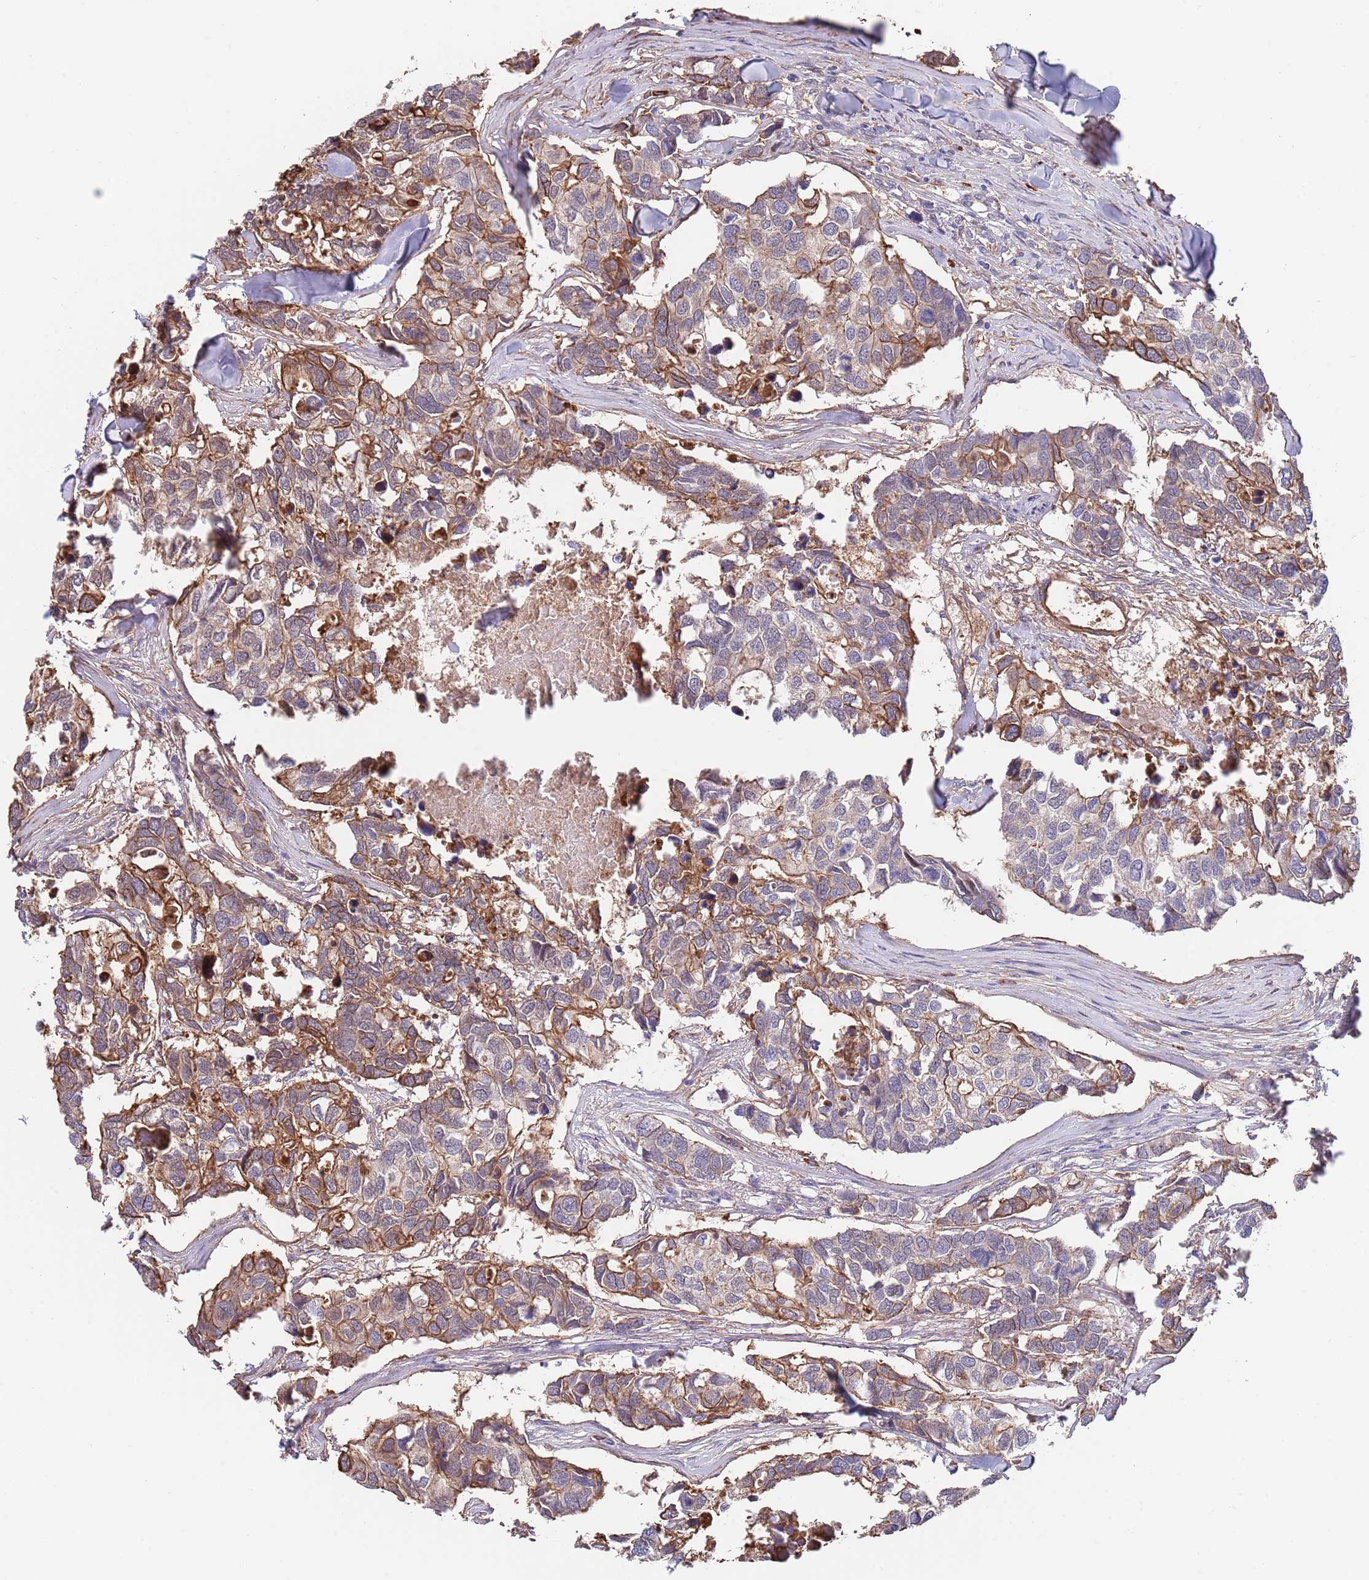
{"staining": {"intensity": "moderate", "quantity": ">75%", "location": "cytoplasmic/membranous"}, "tissue": "breast cancer", "cell_type": "Tumor cells", "image_type": "cancer", "snomed": [{"axis": "morphology", "description": "Duct carcinoma"}, {"axis": "topography", "description": "Breast"}], "caption": "Protein expression analysis of human infiltrating ductal carcinoma (breast) reveals moderate cytoplasmic/membranous staining in about >75% of tumor cells. (Stains: DAB (3,3'-diaminobenzidine) in brown, nuclei in blue, Microscopy: brightfield microscopy at high magnification).", "gene": "BPNT1", "patient": {"sex": "female", "age": 83}}